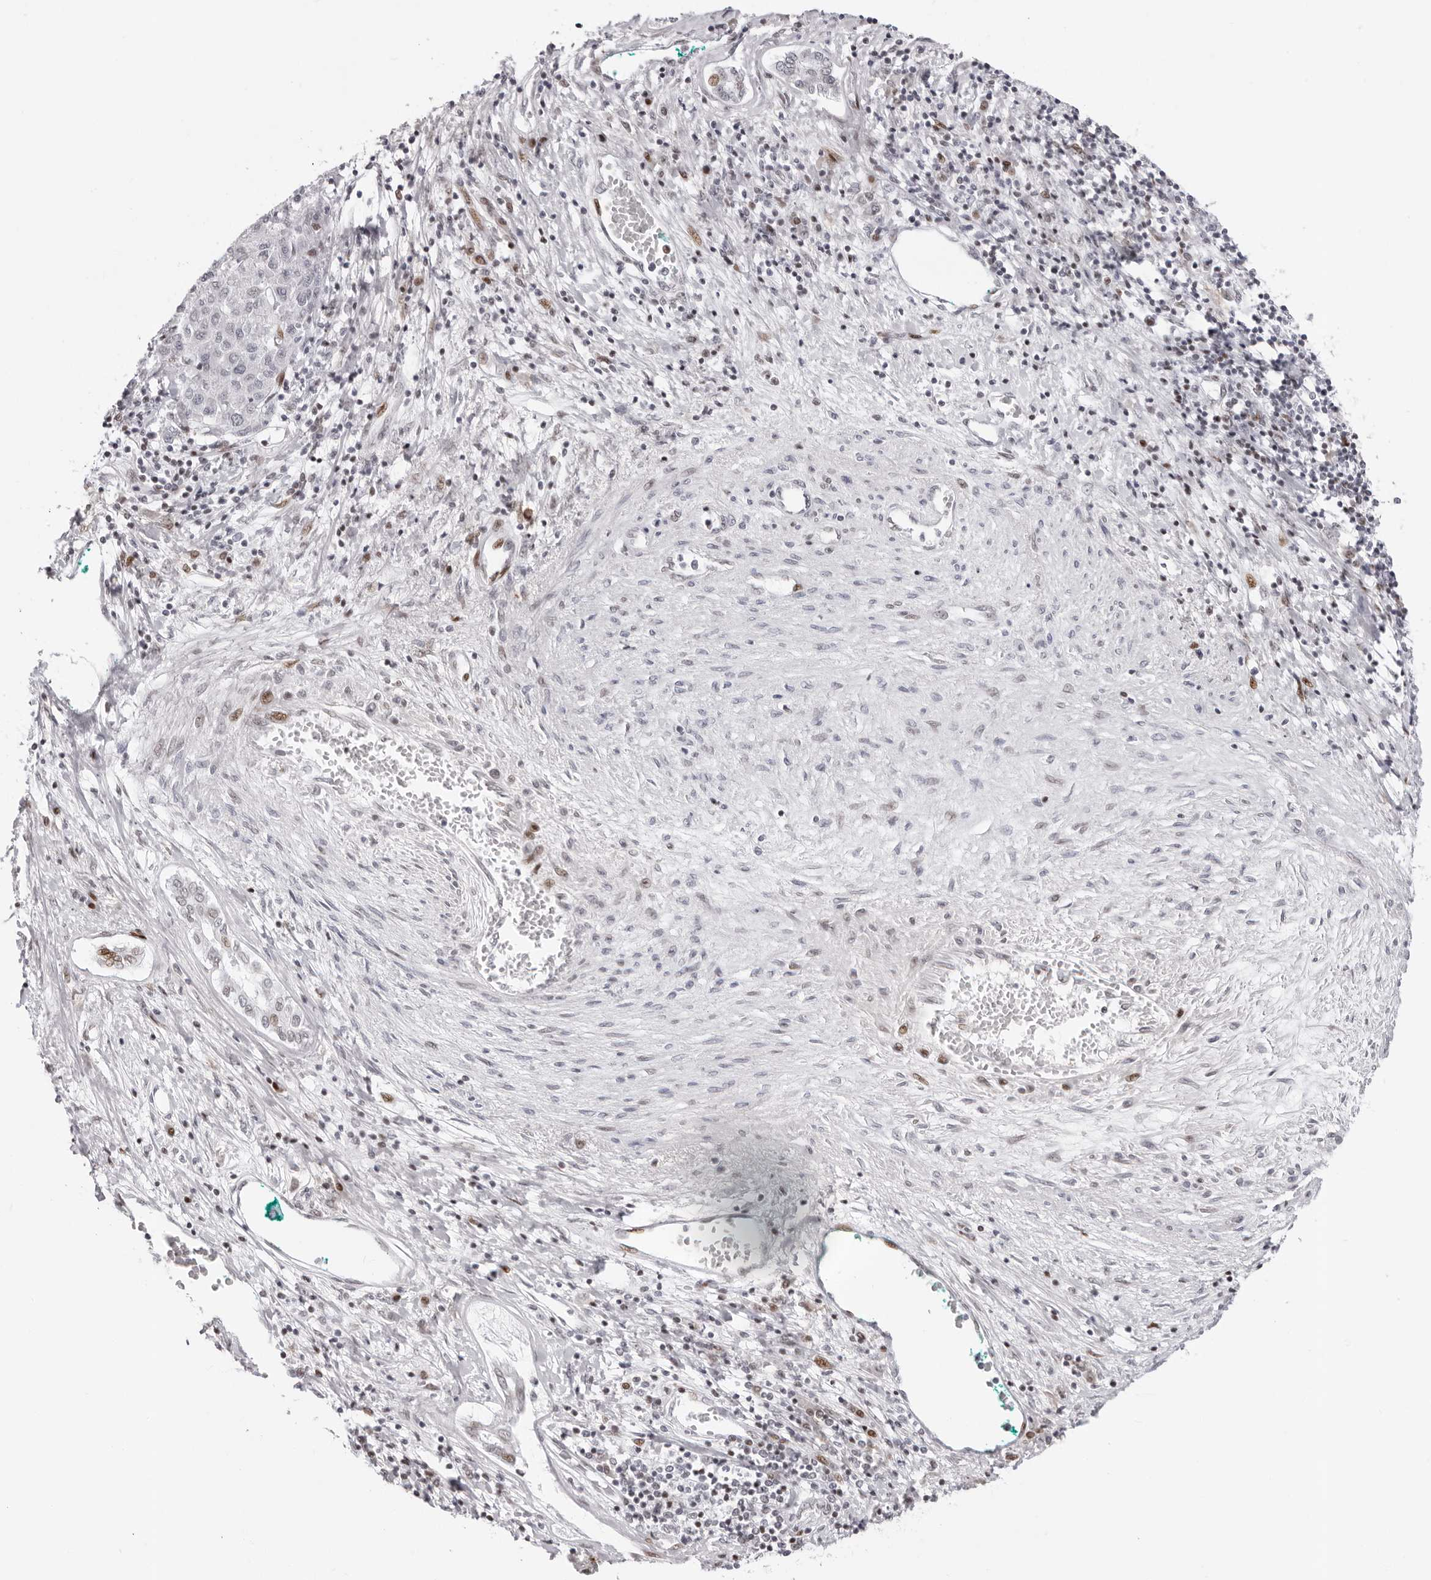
{"staining": {"intensity": "negative", "quantity": "none", "location": "none"}, "tissue": "liver cancer", "cell_type": "Tumor cells", "image_type": "cancer", "snomed": [{"axis": "morphology", "description": "Carcinoma, Hepatocellular, NOS"}, {"axis": "topography", "description": "Liver"}], "caption": "Hepatocellular carcinoma (liver) was stained to show a protein in brown. There is no significant positivity in tumor cells.", "gene": "NTPCR", "patient": {"sex": "male", "age": 65}}